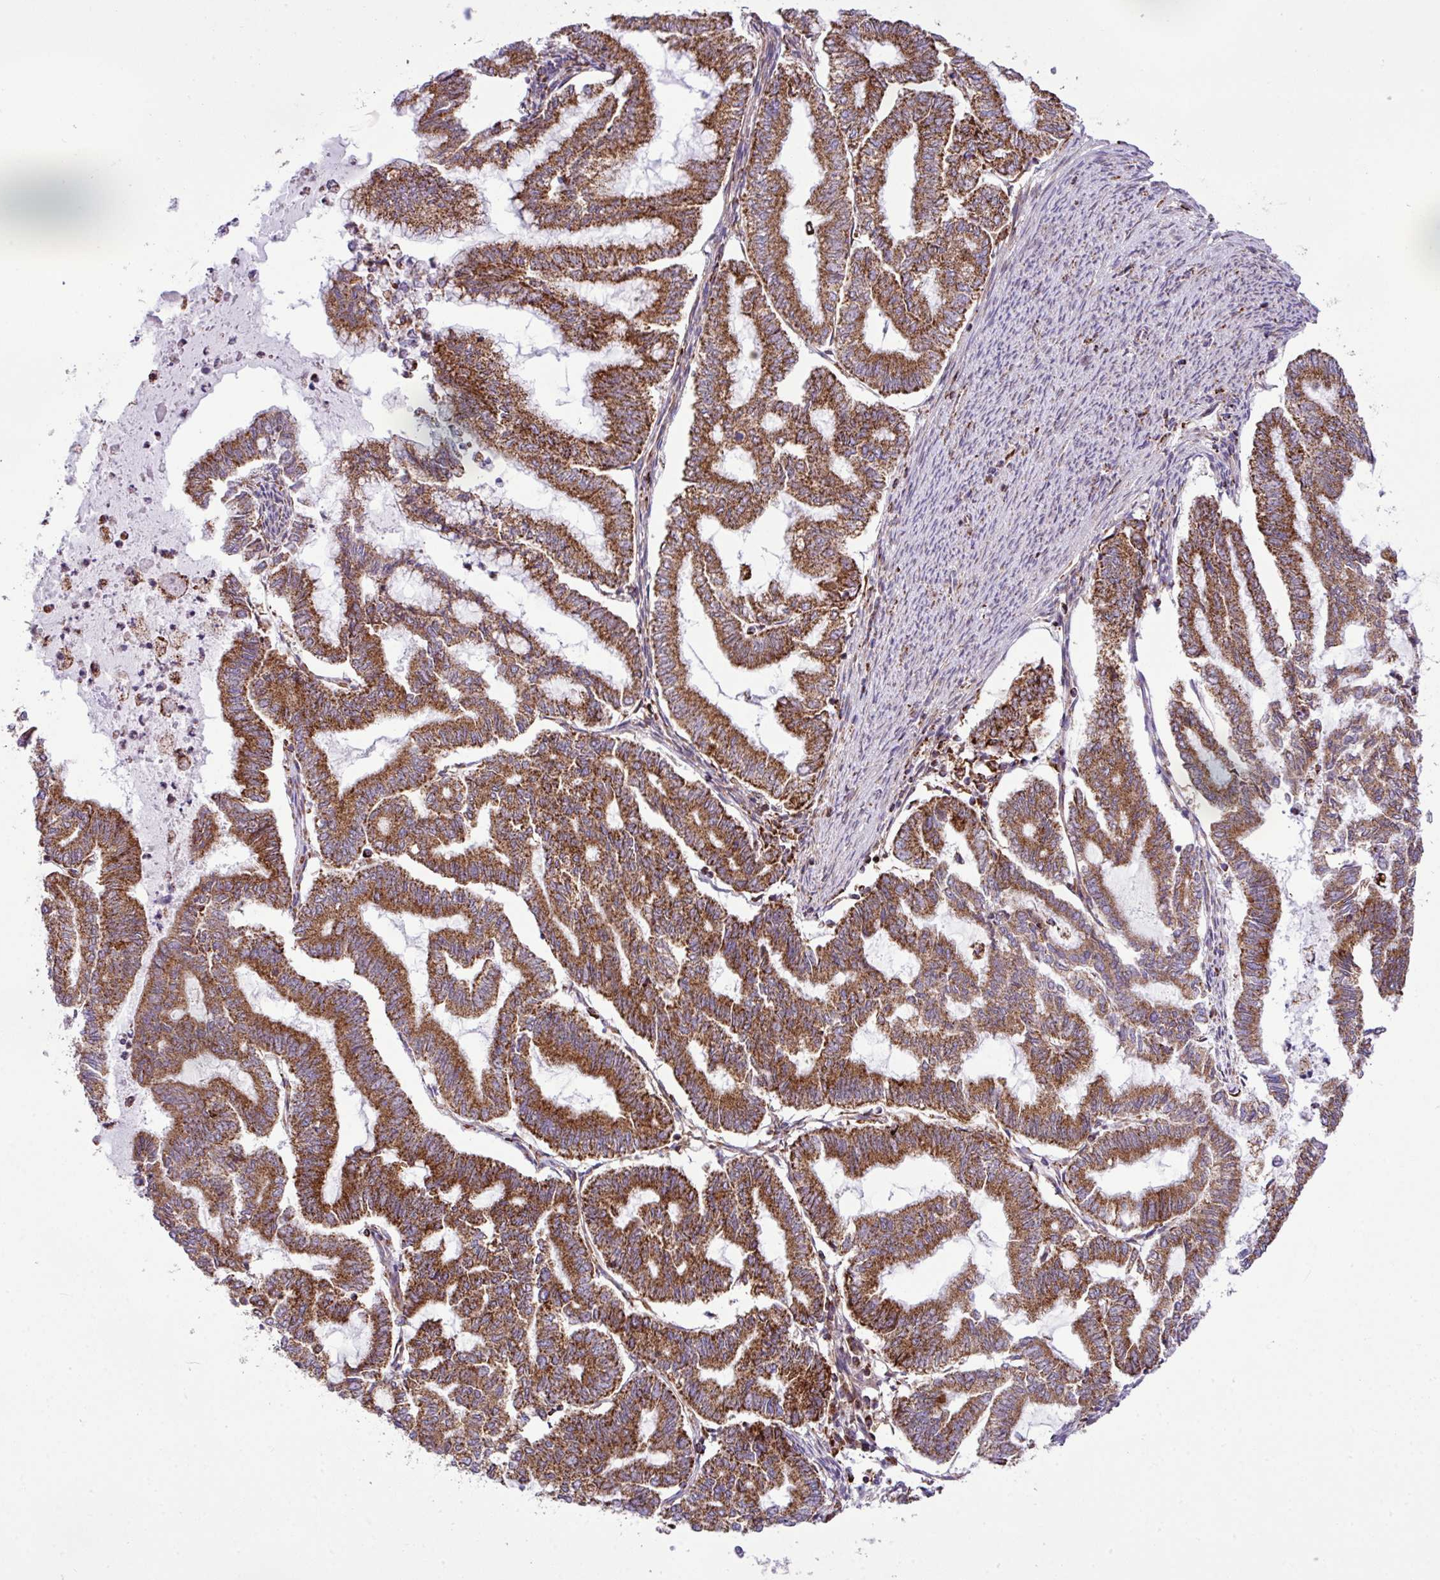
{"staining": {"intensity": "strong", "quantity": ">75%", "location": "cytoplasmic/membranous"}, "tissue": "endometrial cancer", "cell_type": "Tumor cells", "image_type": "cancer", "snomed": [{"axis": "morphology", "description": "Adenocarcinoma, NOS"}, {"axis": "topography", "description": "Endometrium"}], "caption": "Protein staining displays strong cytoplasmic/membranous expression in about >75% of tumor cells in adenocarcinoma (endometrial).", "gene": "ZNF569", "patient": {"sex": "female", "age": 79}}